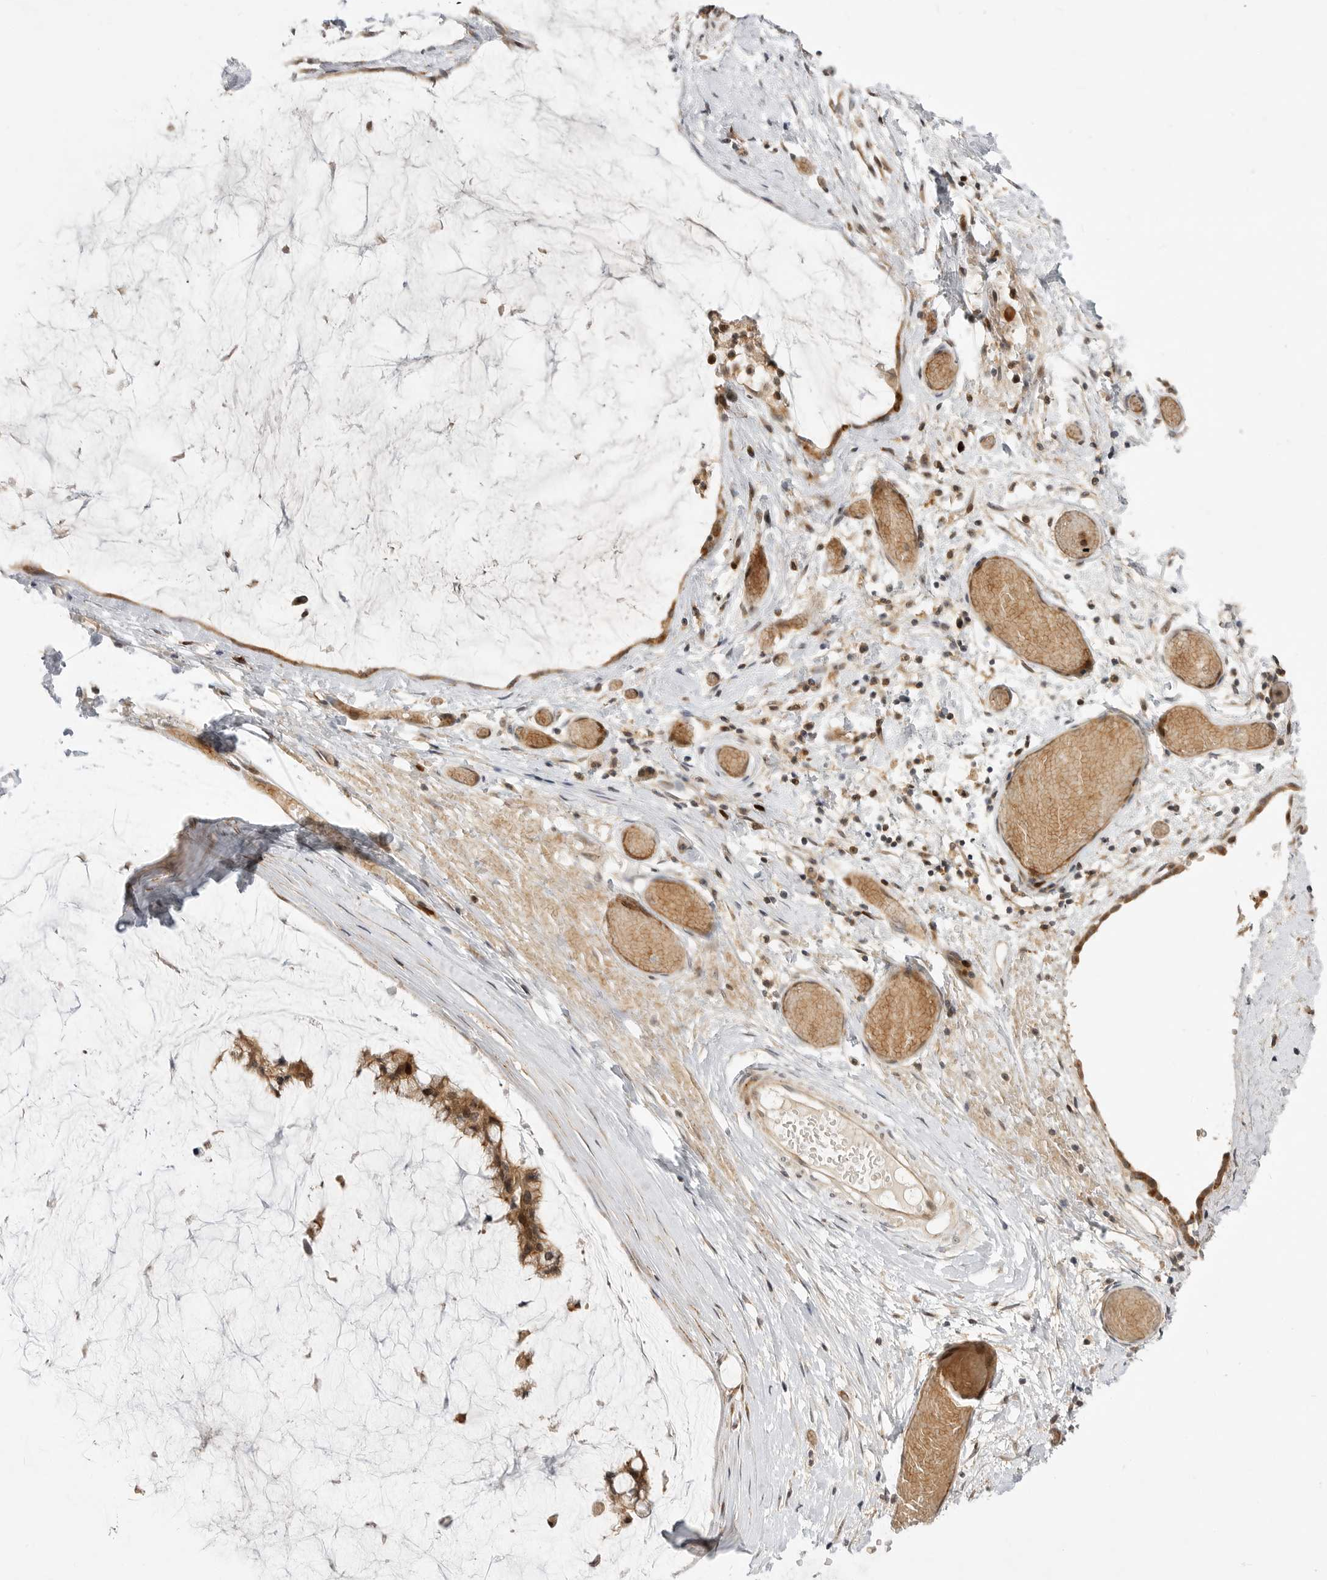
{"staining": {"intensity": "moderate", "quantity": ">75%", "location": "cytoplasmic/membranous,nuclear"}, "tissue": "ovarian cancer", "cell_type": "Tumor cells", "image_type": "cancer", "snomed": [{"axis": "morphology", "description": "Cystadenocarcinoma, mucinous, NOS"}, {"axis": "topography", "description": "Ovary"}], "caption": "Immunohistochemistry (DAB (3,3'-diaminobenzidine)) staining of human ovarian cancer (mucinous cystadenocarcinoma) shows moderate cytoplasmic/membranous and nuclear protein staining in approximately >75% of tumor cells.", "gene": "CSNK1G3", "patient": {"sex": "female", "age": 39}}